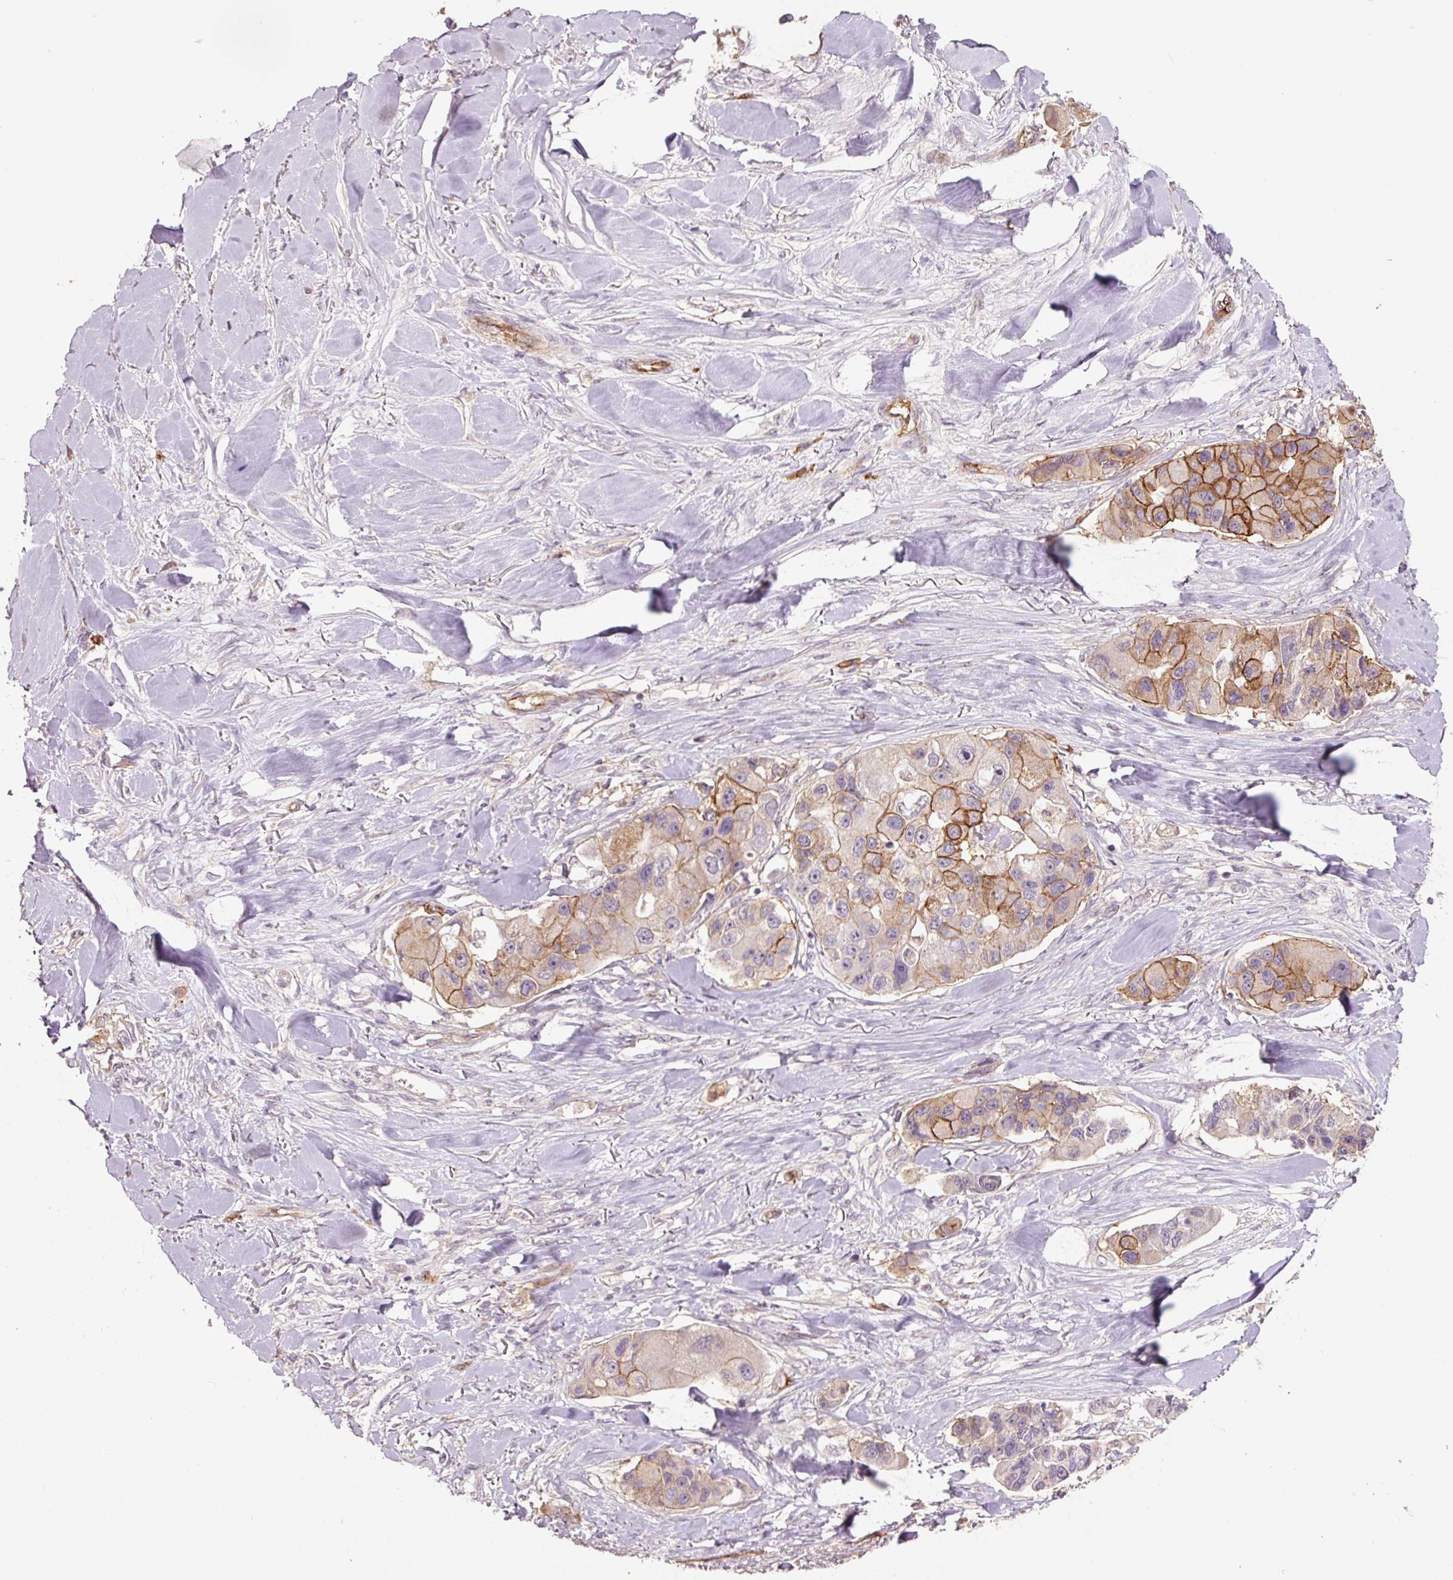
{"staining": {"intensity": "moderate", "quantity": "25%-75%", "location": "cytoplasmic/membranous"}, "tissue": "lung cancer", "cell_type": "Tumor cells", "image_type": "cancer", "snomed": [{"axis": "morphology", "description": "Adenocarcinoma, NOS"}, {"axis": "topography", "description": "Lung"}], "caption": "Lung cancer stained with a protein marker exhibits moderate staining in tumor cells.", "gene": "SLC1A4", "patient": {"sex": "female", "age": 54}}